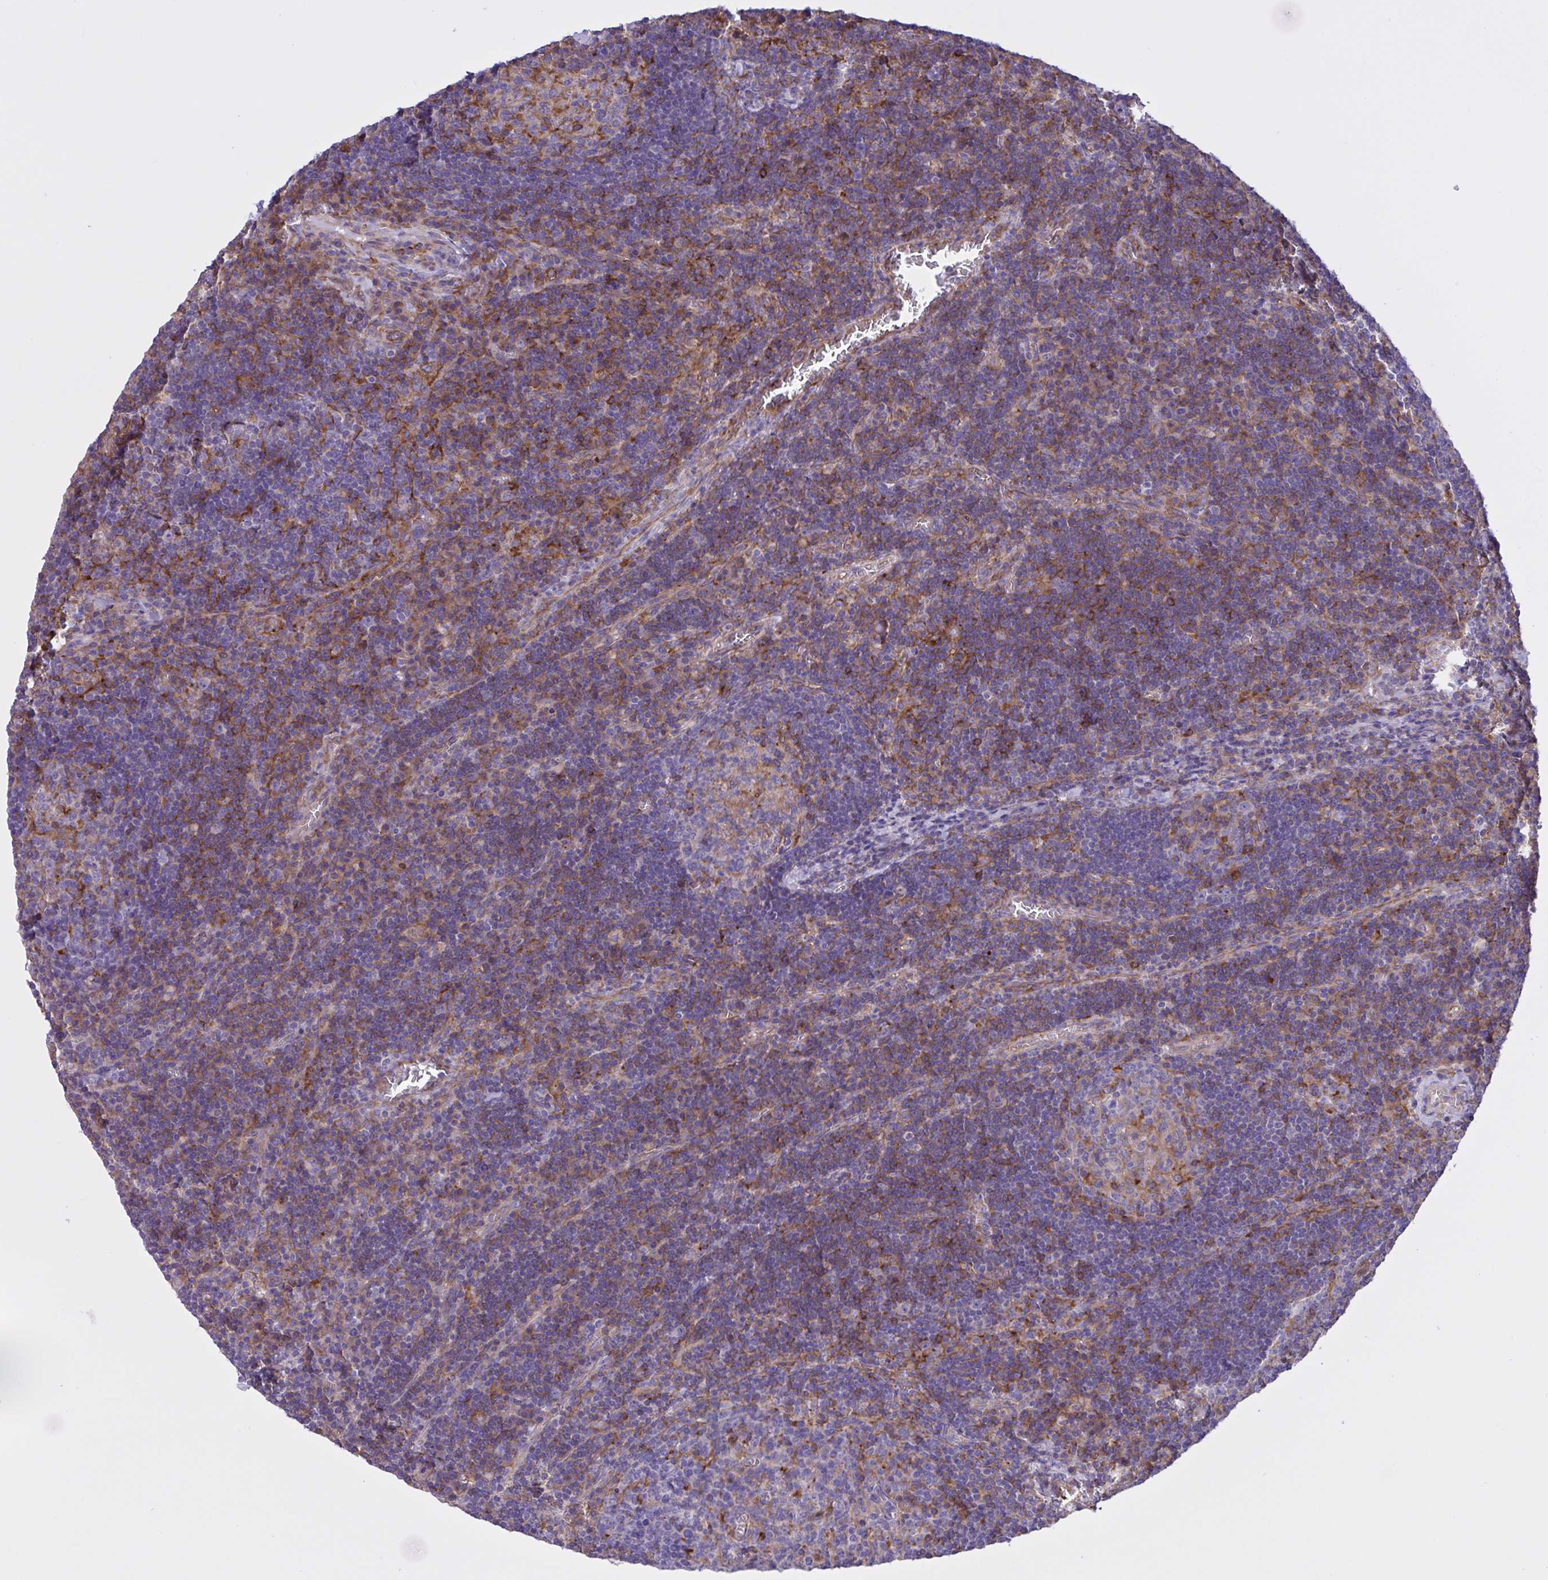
{"staining": {"intensity": "moderate", "quantity": "<25%", "location": "cytoplasmic/membranous"}, "tissue": "lymph node", "cell_type": "Germinal center cells", "image_type": "normal", "snomed": [{"axis": "morphology", "description": "Normal tissue, NOS"}, {"axis": "topography", "description": "Lymph node"}], "caption": "Lymph node stained with a brown dye demonstrates moderate cytoplasmic/membranous positive expression in approximately <25% of germinal center cells.", "gene": "OR51M1", "patient": {"sex": "male", "age": 67}}